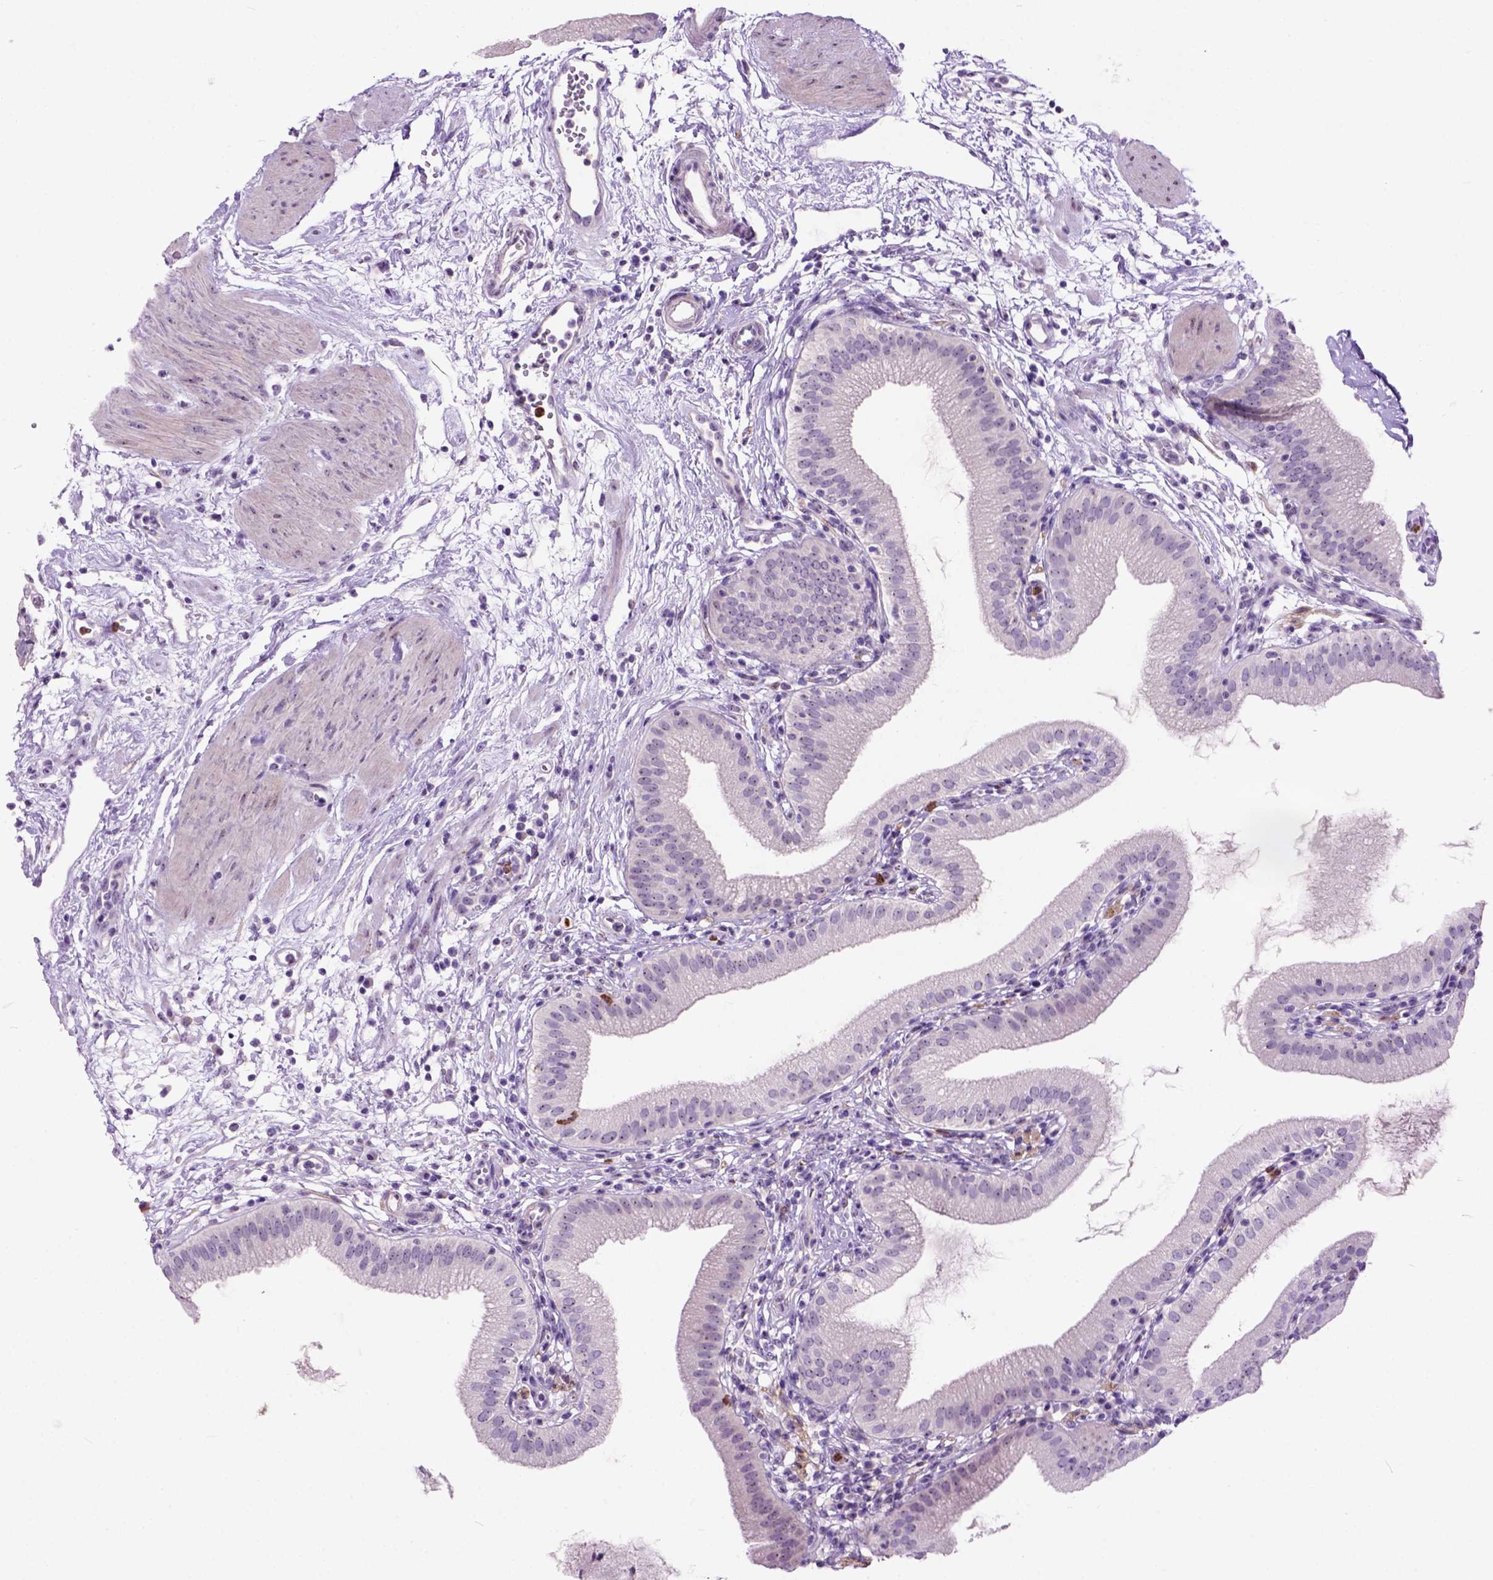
{"staining": {"intensity": "negative", "quantity": "none", "location": "none"}, "tissue": "gallbladder", "cell_type": "Glandular cells", "image_type": "normal", "snomed": [{"axis": "morphology", "description": "Normal tissue, NOS"}, {"axis": "topography", "description": "Gallbladder"}], "caption": "There is no significant expression in glandular cells of gallbladder. Brightfield microscopy of IHC stained with DAB (brown) and hematoxylin (blue), captured at high magnification.", "gene": "MAPT", "patient": {"sex": "female", "age": 65}}